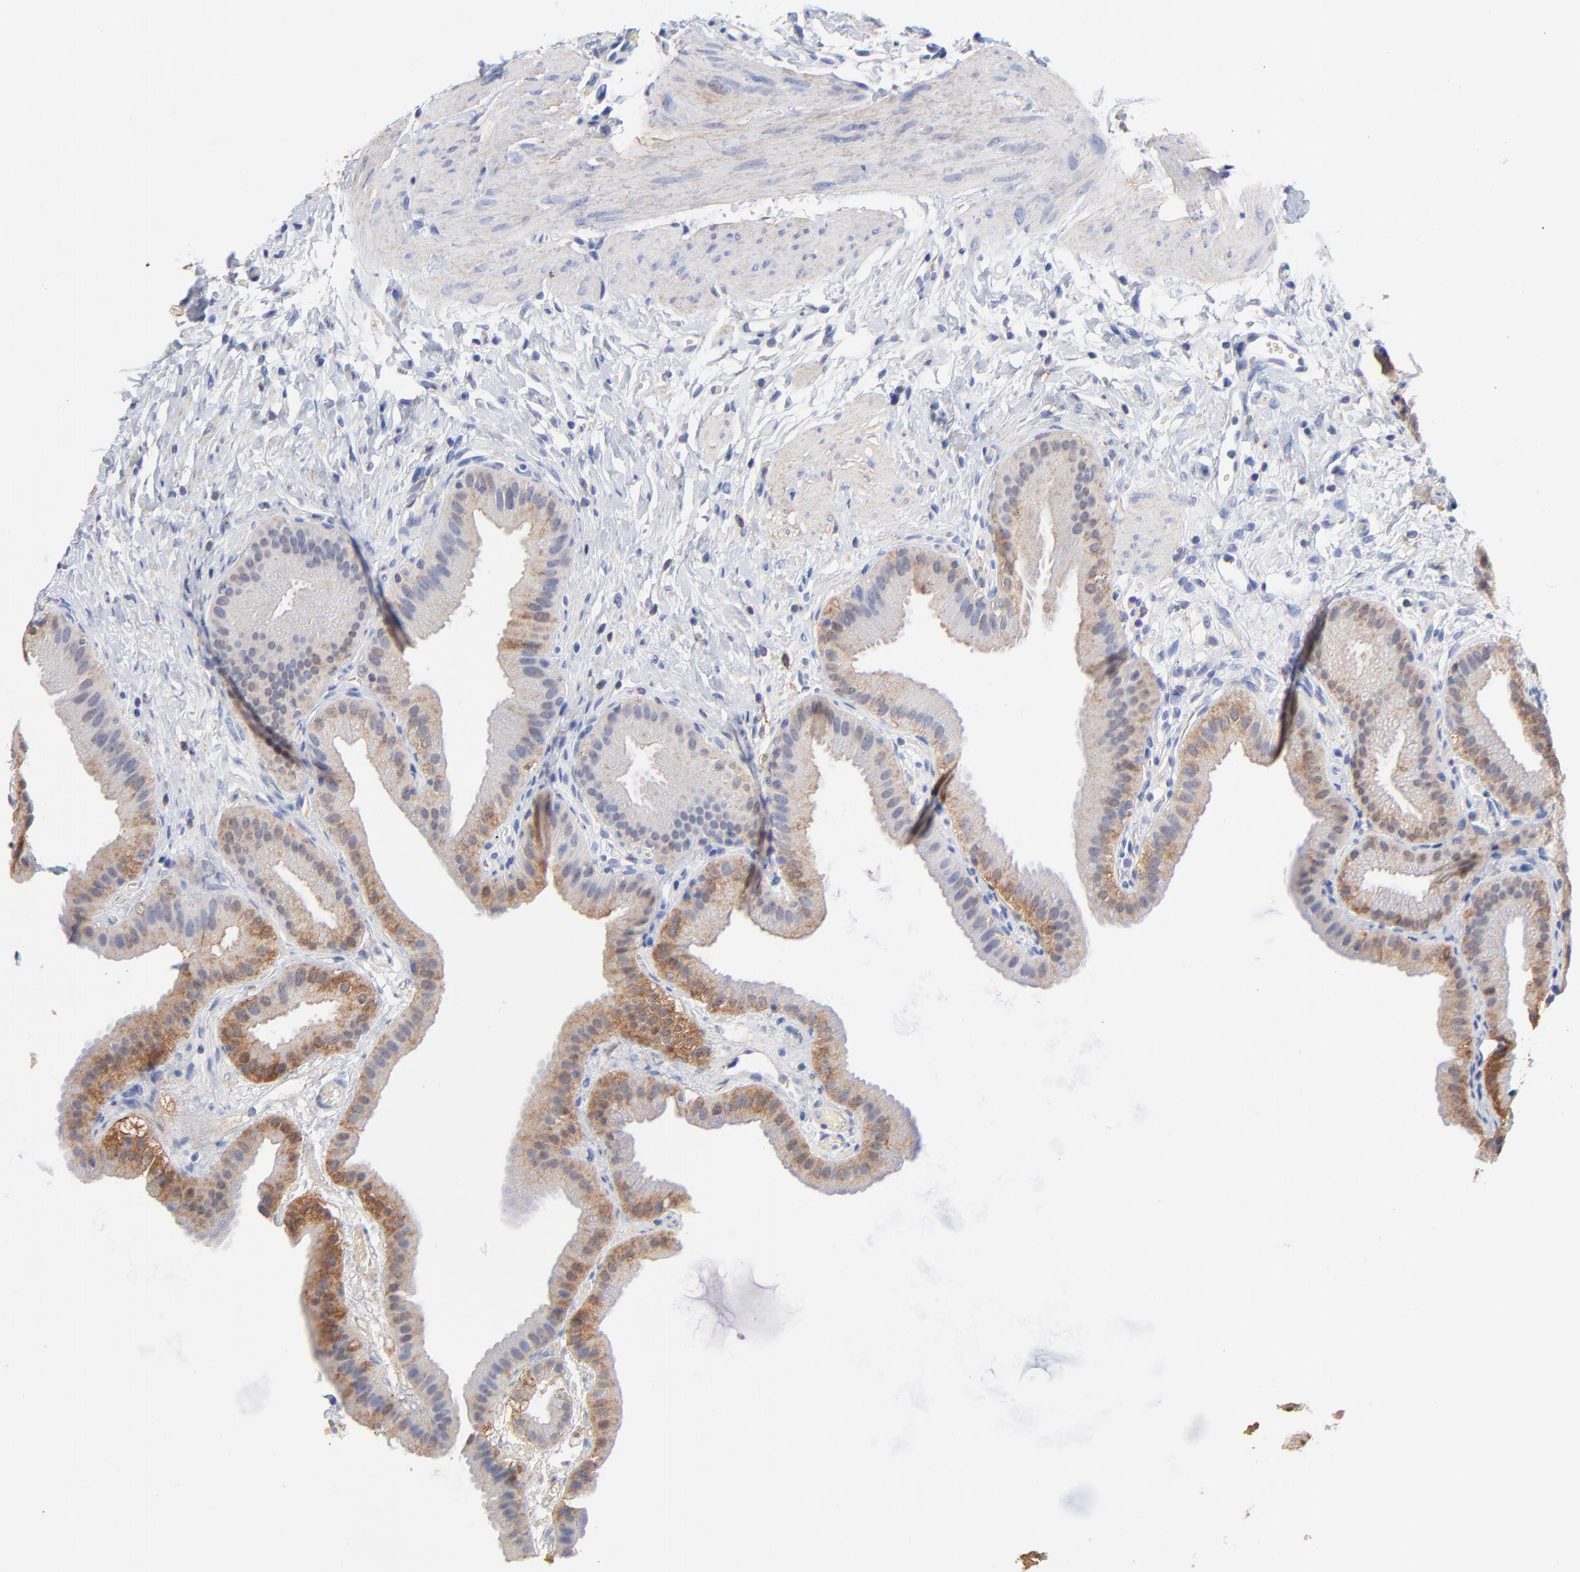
{"staining": {"intensity": "weak", "quantity": "25%-75%", "location": "cytoplasmic/membranous,nuclear"}, "tissue": "gallbladder", "cell_type": "Glandular cells", "image_type": "normal", "snomed": [{"axis": "morphology", "description": "Normal tissue, NOS"}, {"axis": "topography", "description": "Gallbladder"}], "caption": "The photomicrograph reveals staining of benign gallbladder, revealing weak cytoplasmic/membranous,nuclear protein positivity (brown color) within glandular cells.", "gene": "ASL", "patient": {"sex": "female", "age": 63}}